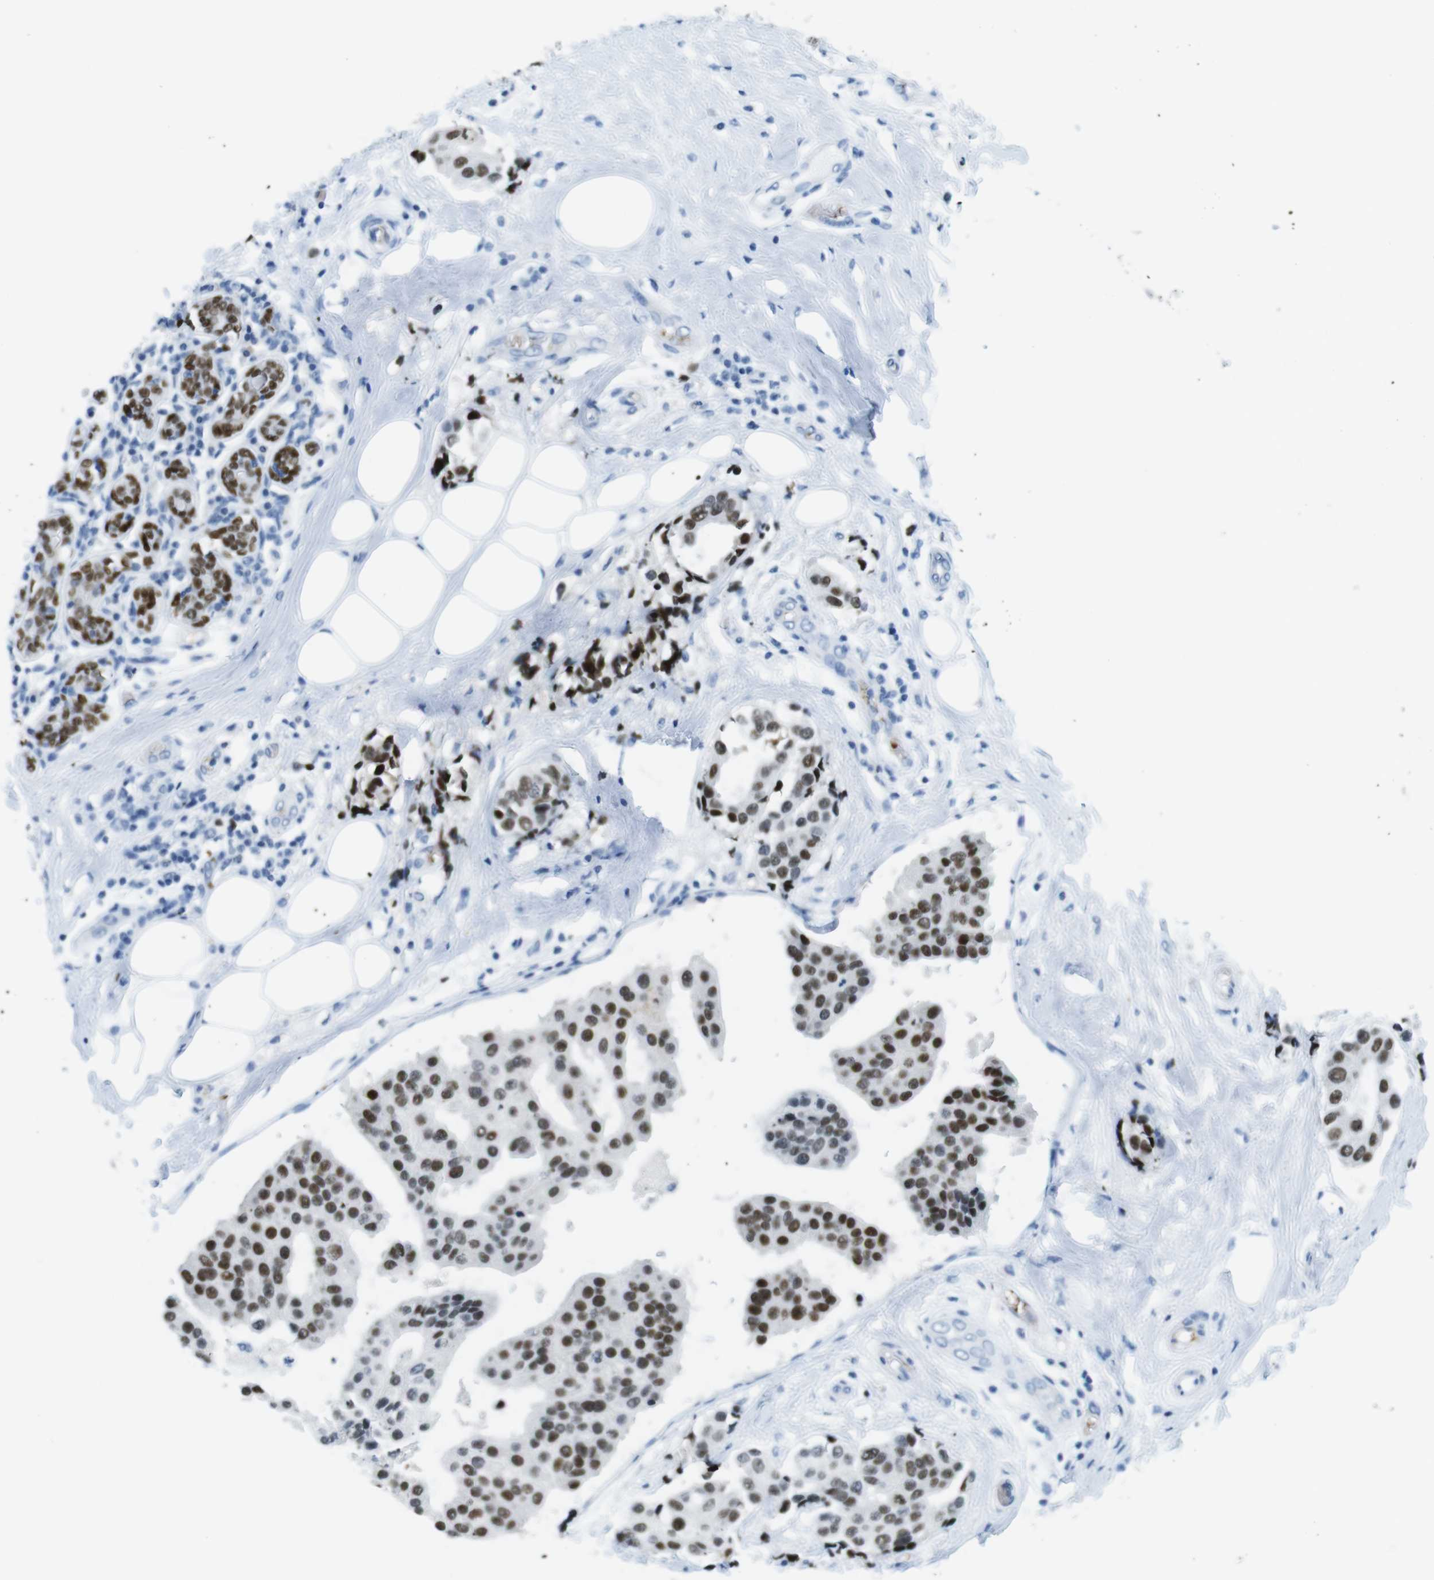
{"staining": {"intensity": "strong", "quantity": "25%-75%", "location": "nuclear"}, "tissue": "breast cancer", "cell_type": "Tumor cells", "image_type": "cancer", "snomed": [{"axis": "morphology", "description": "Normal tissue, NOS"}, {"axis": "morphology", "description": "Duct carcinoma"}, {"axis": "topography", "description": "Breast"}], "caption": "This image displays immunohistochemistry (IHC) staining of breast invasive ductal carcinoma, with high strong nuclear positivity in about 25%-75% of tumor cells.", "gene": "TFAP2C", "patient": {"sex": "female", "age": 39}}